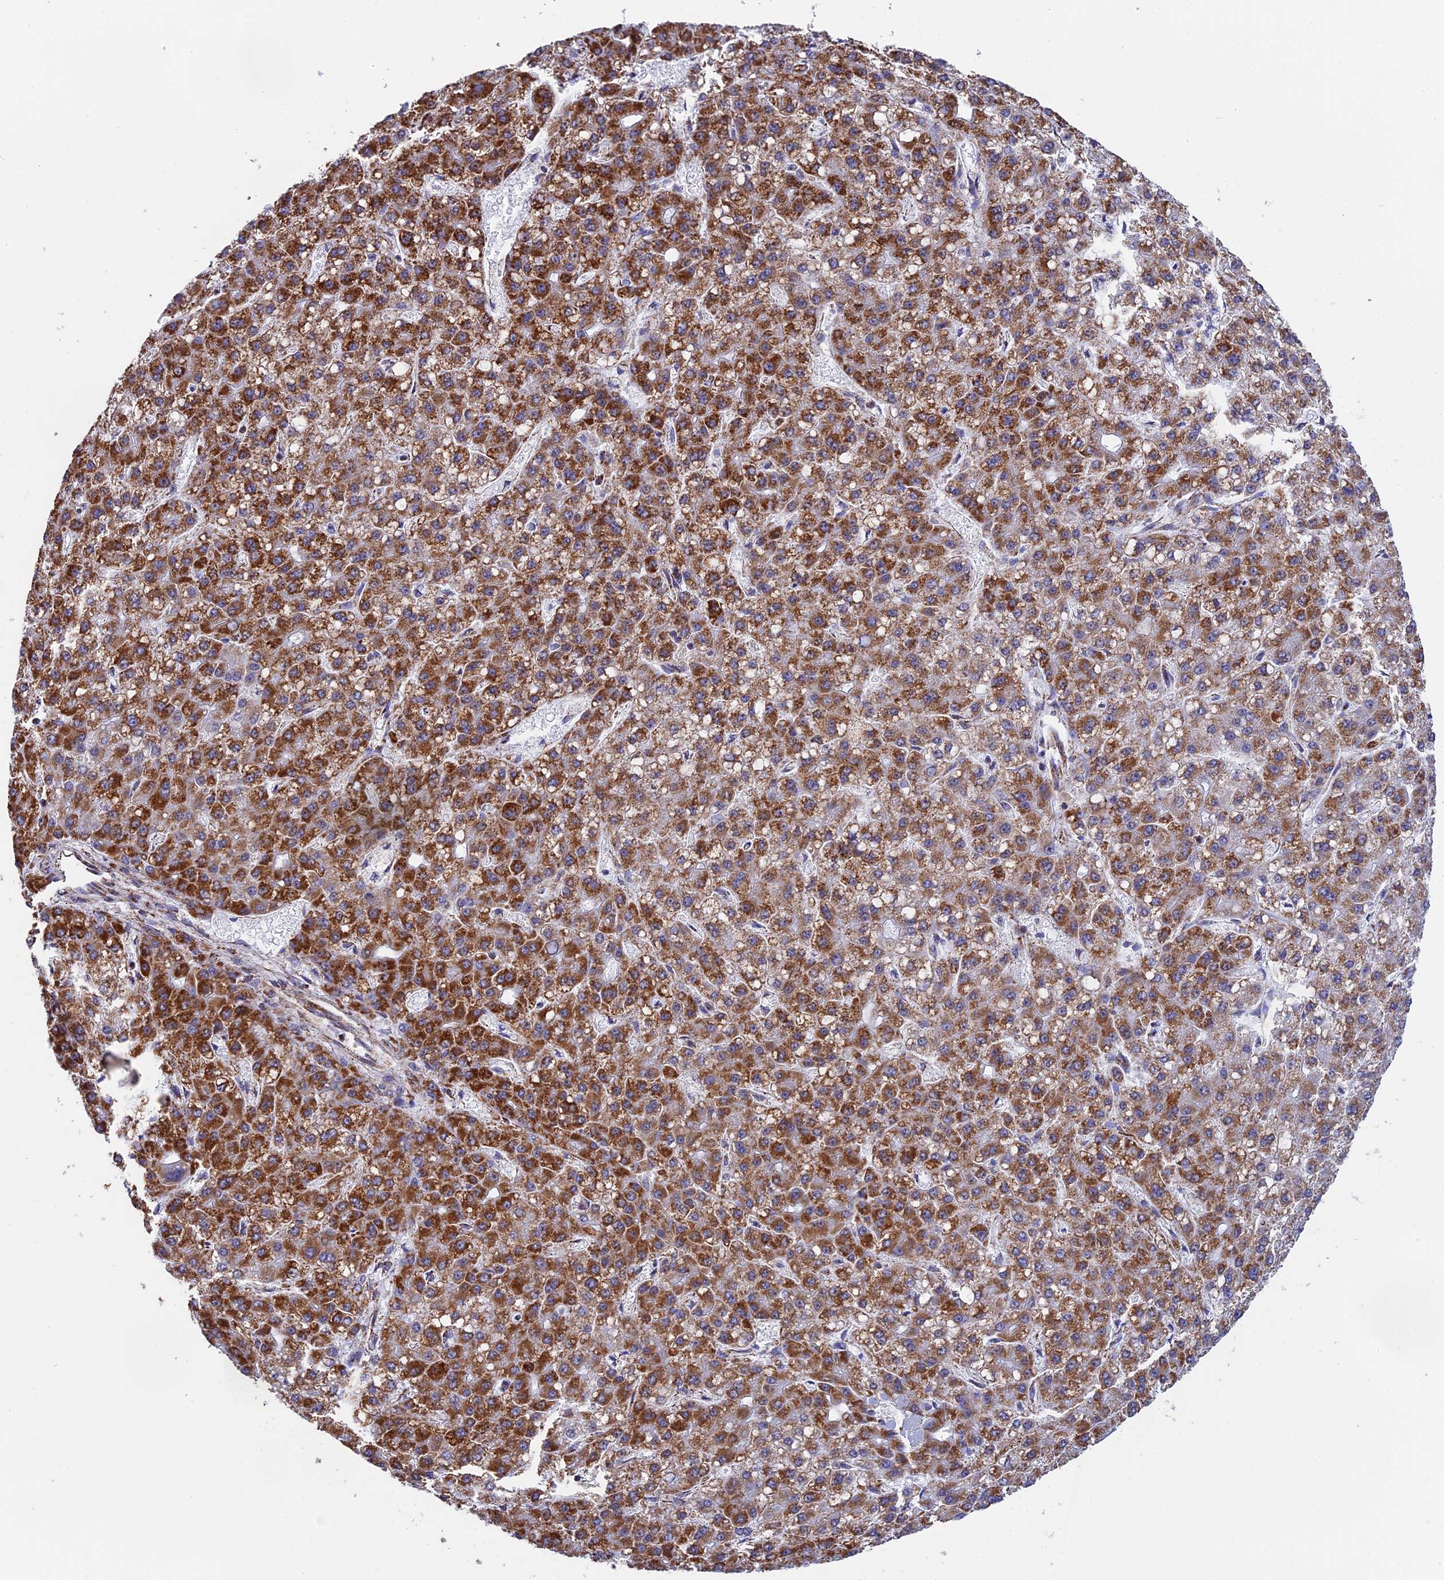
{"staining": {"intensity": "strong", "quantity": ">75%", "location": "cytoplasmic/membranous"}, "tissue": "liver cancer", "cell_type": "Tumor cells", "image_type": "cancer", "snomed": [{"axis": "morphology", "description": "Carcinoma, Hepatocellular, NOS"}, {"axis": "topography", "description": "Liver"}], "caption": "Immunohistochemical staining of liver hepatocellular carcinoma exhibits strong cytoplasmic/membranous protein expression in approximately >75% of tumor cells.", "gene": "CDC16", "patient": {"sex": "male", "age": 67}}